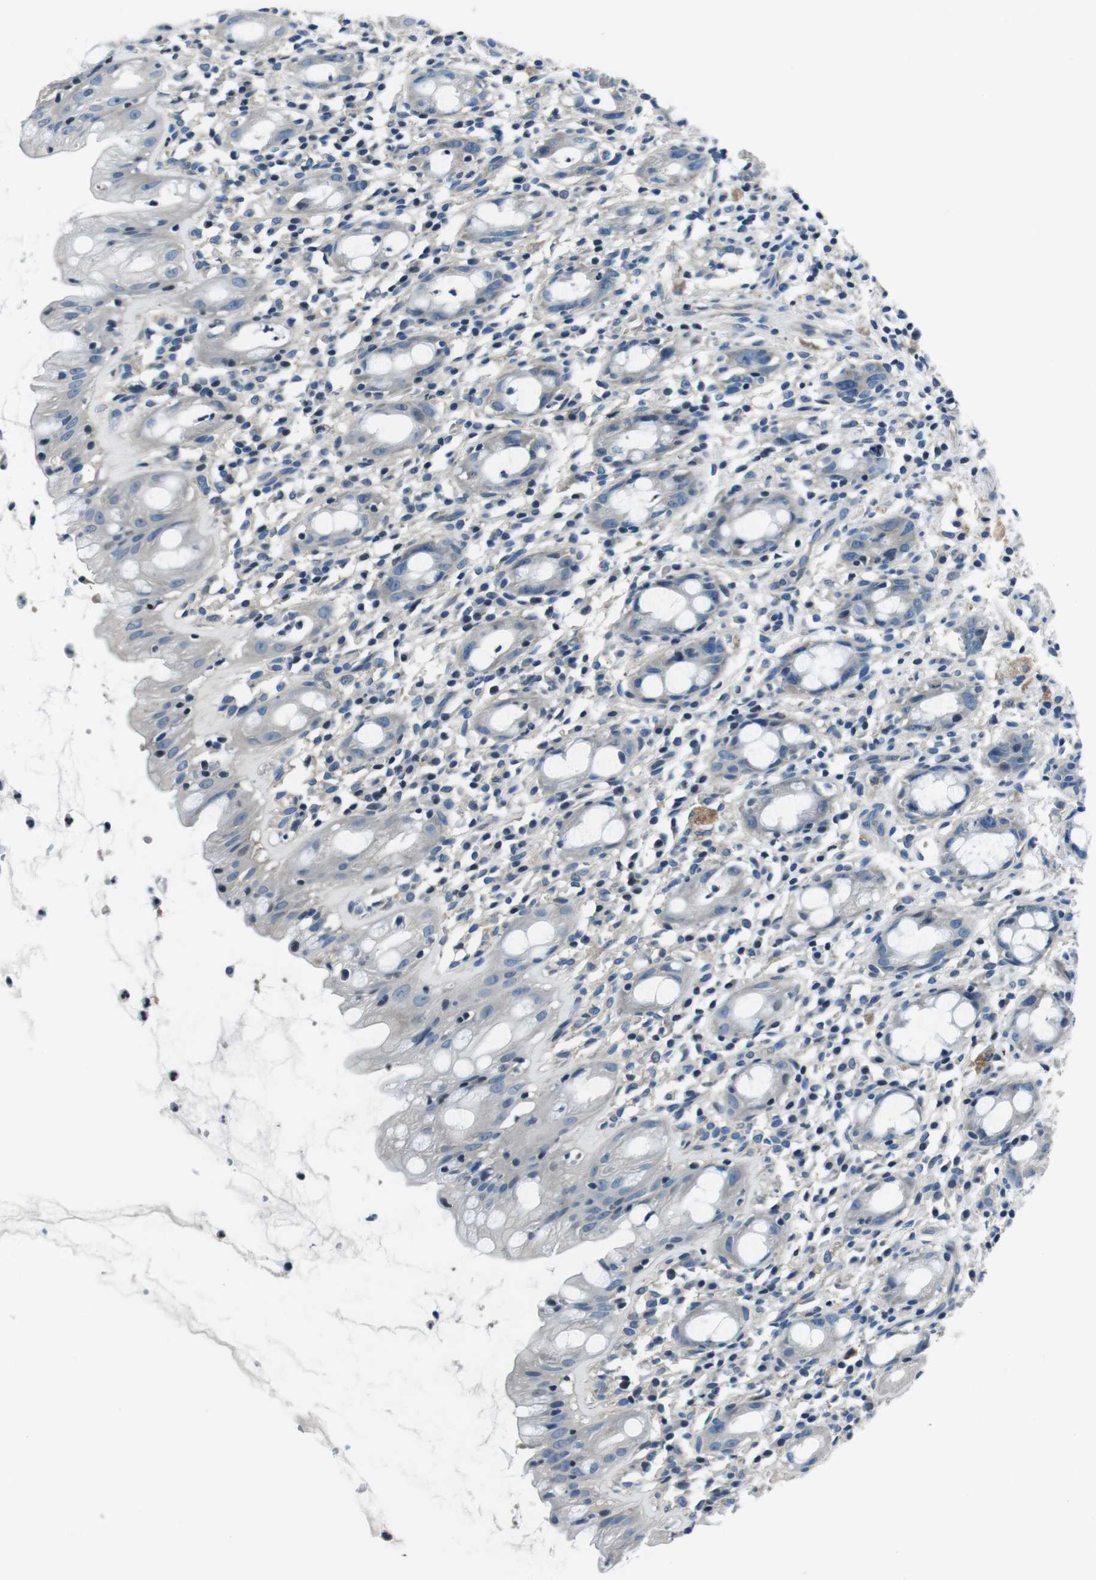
{"staining": {"intensity": "negative", "quantity": "none", "location": "none"}, "tissue": "rectum", "cell_type": "Glandular cells", "image_type": "normal", "snomed": [{"axis": "morphology", "description": "Normal tissue, NOS"}, {"axis": "topography", "description": "Rectum"}], "caption": "Photomicrograph shows no protein positivity in glandular cells of unremarkable rectum. The staining is performed using DAB brown chromogen with nuclei counter-stained in using hematoxylin.", "gene": "KCNJ5", "patient": {"sex": "male", "age": 44}}